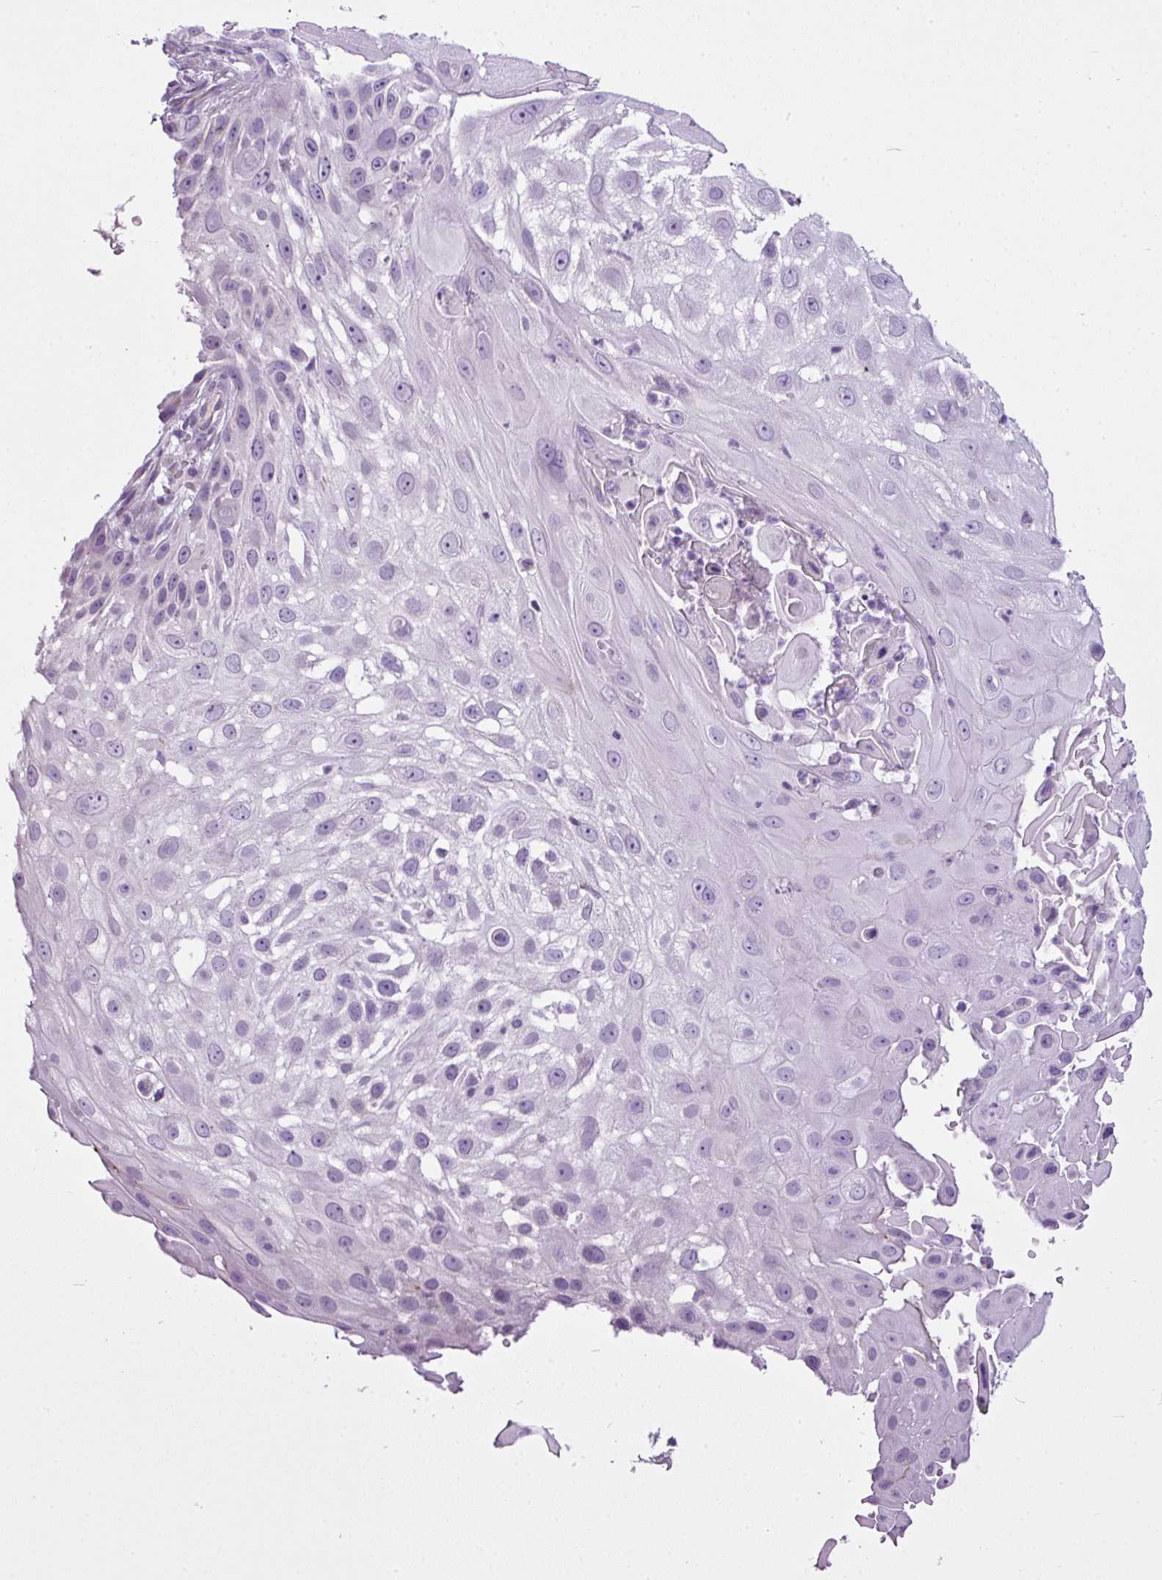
{"staining": {"intensity": "negative", "quantity": "none", "location": "none"}, "tissue": "skin cancer", "cell_type": "Tumor cells", "image_type": "cancer", "snomed": [{"axis": "morphology", "description": "Squamous cell carcinoma, NOS"}, {"axis": "topography", "description": "Skin"}], "caption": "Skin cancer (squamous cell carcinoma) was stained to show a protein in brown. There is no significant positivity in tumor cells. (Brightfield microscopy of DAB (3,3'-diaminobenzidine) immunohistochemistry (IHC) at high magnification).", "gene": "FAM43A", "patient": {"sex": "female", "age": 44}}